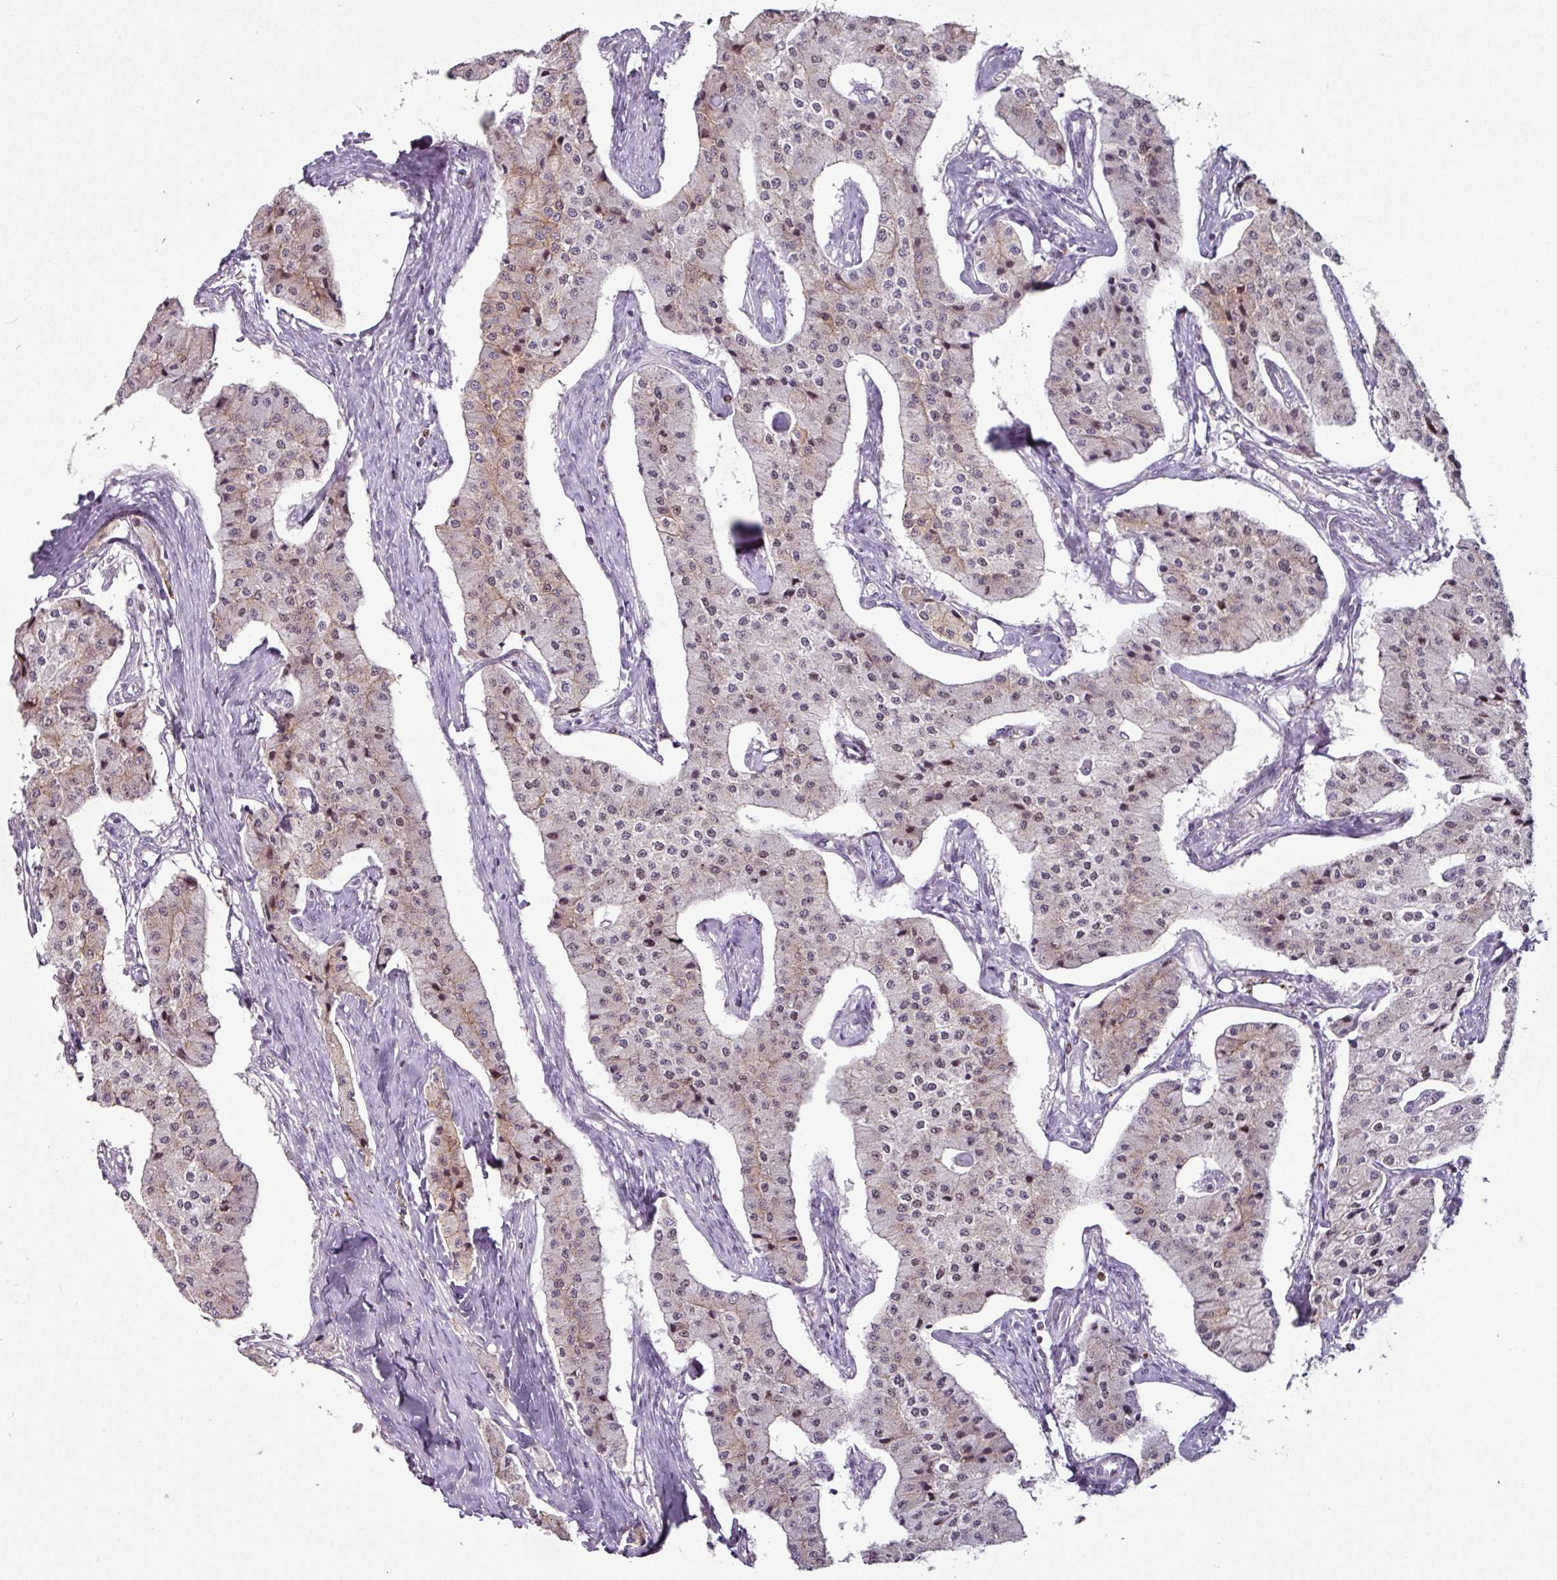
{"staining": {"intensity": "moderate", "quantity": "25%-75%", "location": "nuclear"}, "tissue": "carcinoid", "cell_type": "Tumor cells", "image_type": "cancer", "snomed": [{"axis": "morphology", "description": "Carcinoid, malignant, NOS"}, {"axis": "topography", "description": "Colon"}], "caption": "Protein expression analysis of carcinoid exhibits moderate nuclear staining in approximately 25%-75% of tumor cells. (IHC, brightfield microscopy, high magnification).", "gene": "SYT8", "patient": {"sex": "female", "age": 52}}